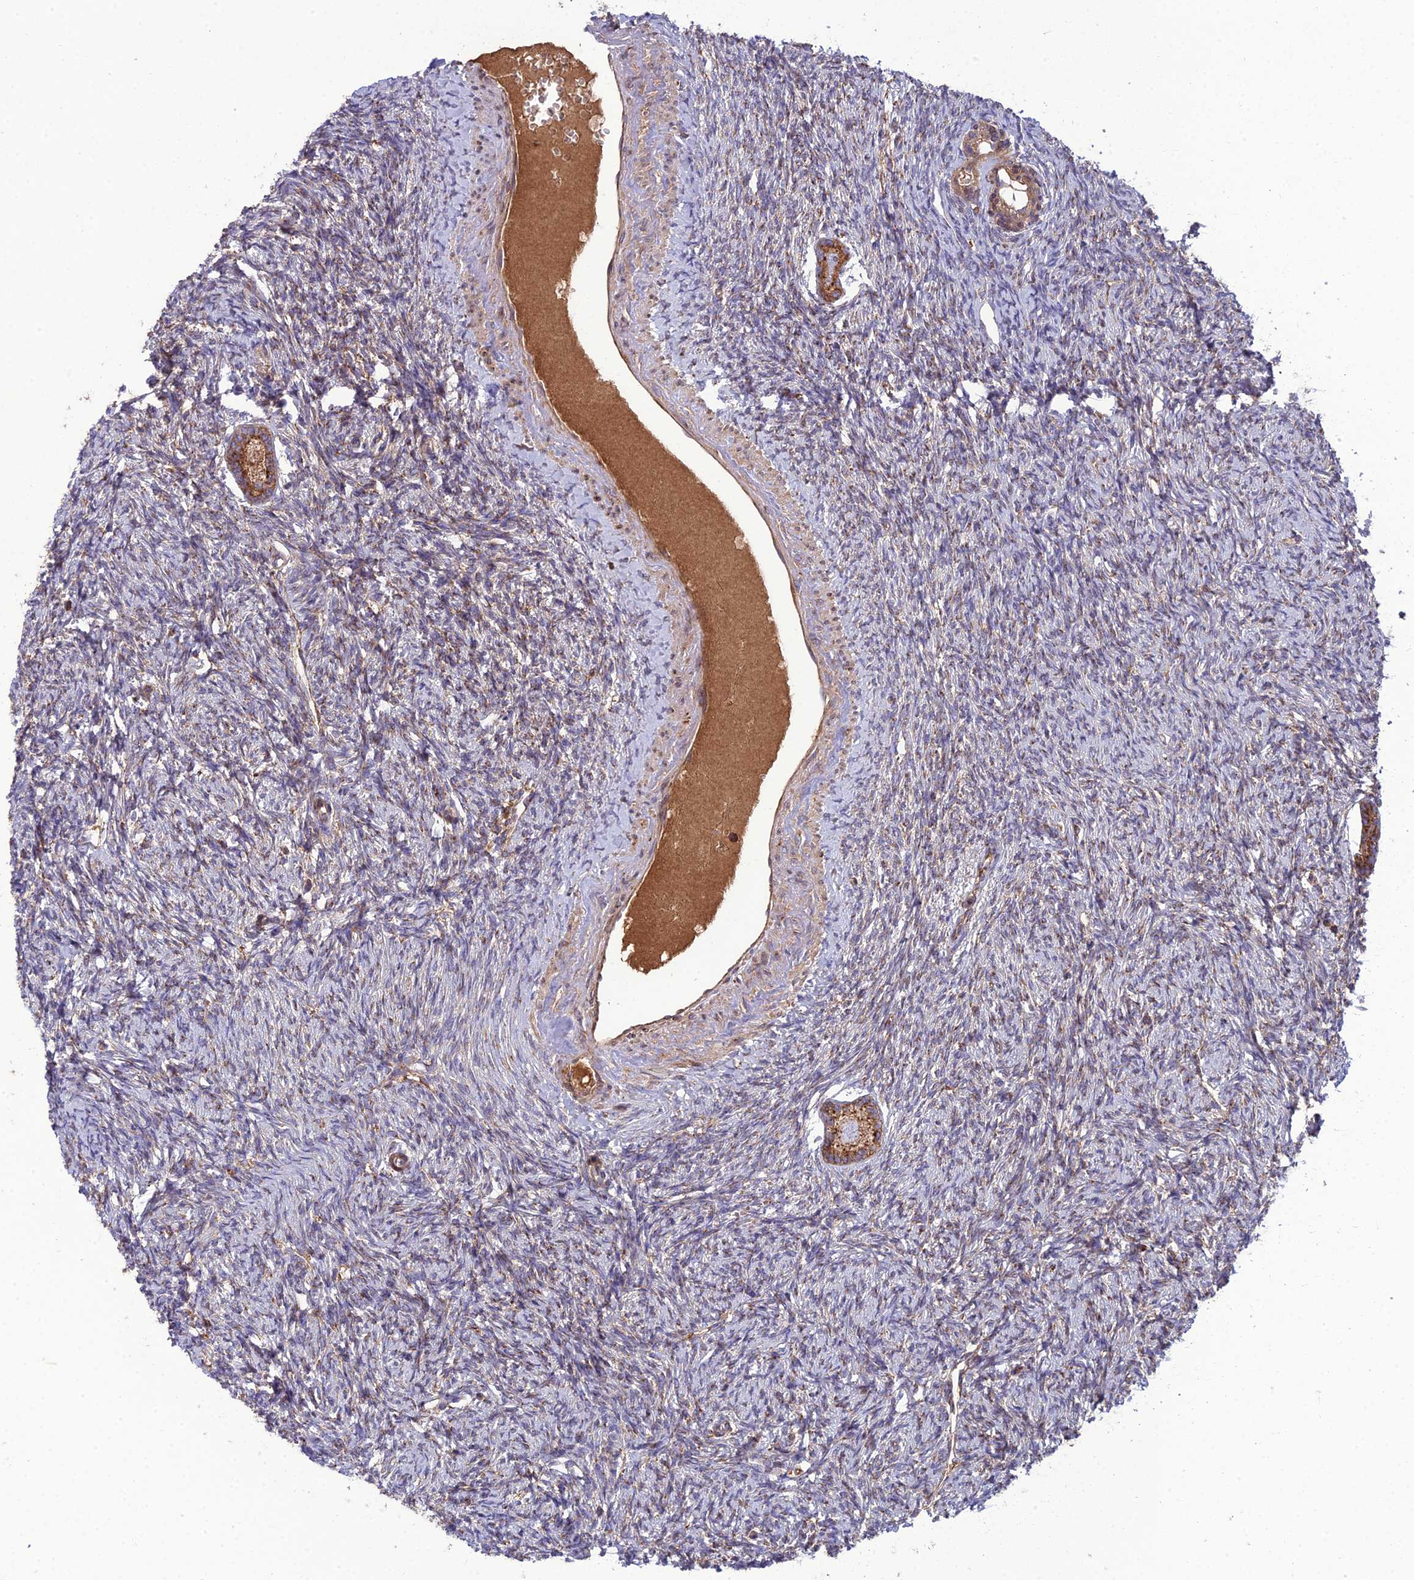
{"staining": {"intensity": "moderate", "quantity": ">75%", "location": "cytoplasmic/membranous"}, "tissue": "ovary", "cell_type": "Follicle cells", "image_type": "normal", "snomed": [{"axis": "morphology", "description": "Normal tissue, NOS"}, {"axis": "morphology", "description": "Cyst, NOS"}, {"axis": "topography", "description": "Ovary"}], "caption": "Immunohistochemical staining of benign ovary displays >75% levels of moderate cytoplasmic/membranous protein expression in approximately >75% of follicle cells.", "gene": "LNPEP", "patient": {"sex": "female", "age": 33}}